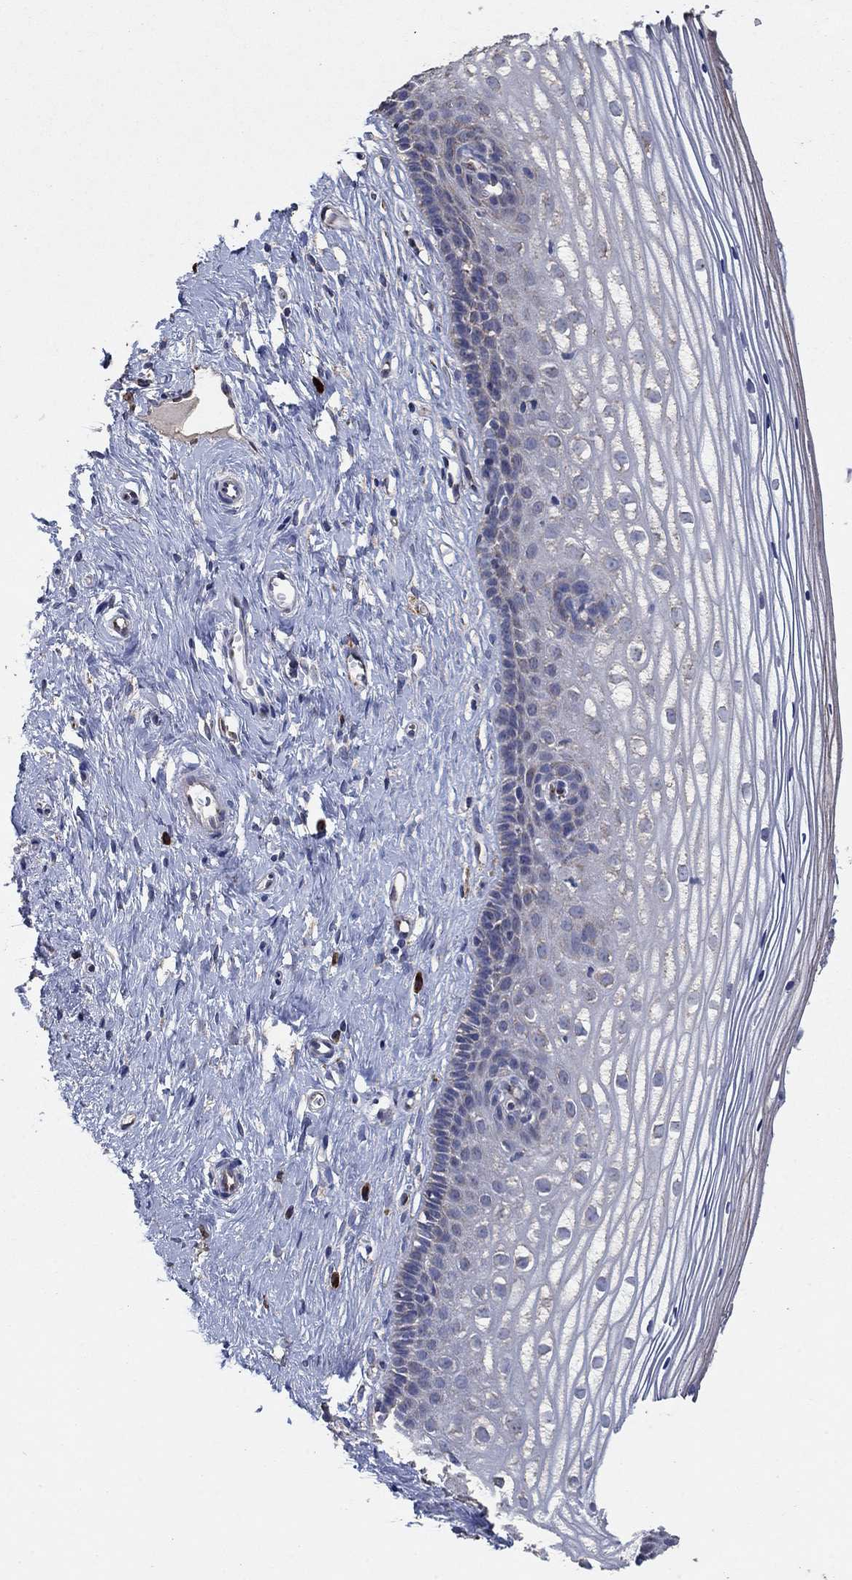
{"staining": {"intensity": "moderate", "quantity": ">75%", "location": "cytoplasmic/membranous"}, "tissue": "cervix", "cell_type": "Glandular cells", "image_type": "normal", "snomed": [{"axis": "morphology", "description": "Normal tissue, NOS"}, {"axis": "topography", "description": "Cervix"}], "caption": "An image of cervix stained for a protein demonstrates moderate cytoplasmic/membranous brown staining in glandular cells. The staining was performed using DAB (3,3'-diaminobenzidine), with brown indicating positive protein expression. Nuclei are stained blue with hematoxylin.", "gene": "HID1", "patient": {"sex": "female", "age": 40}}